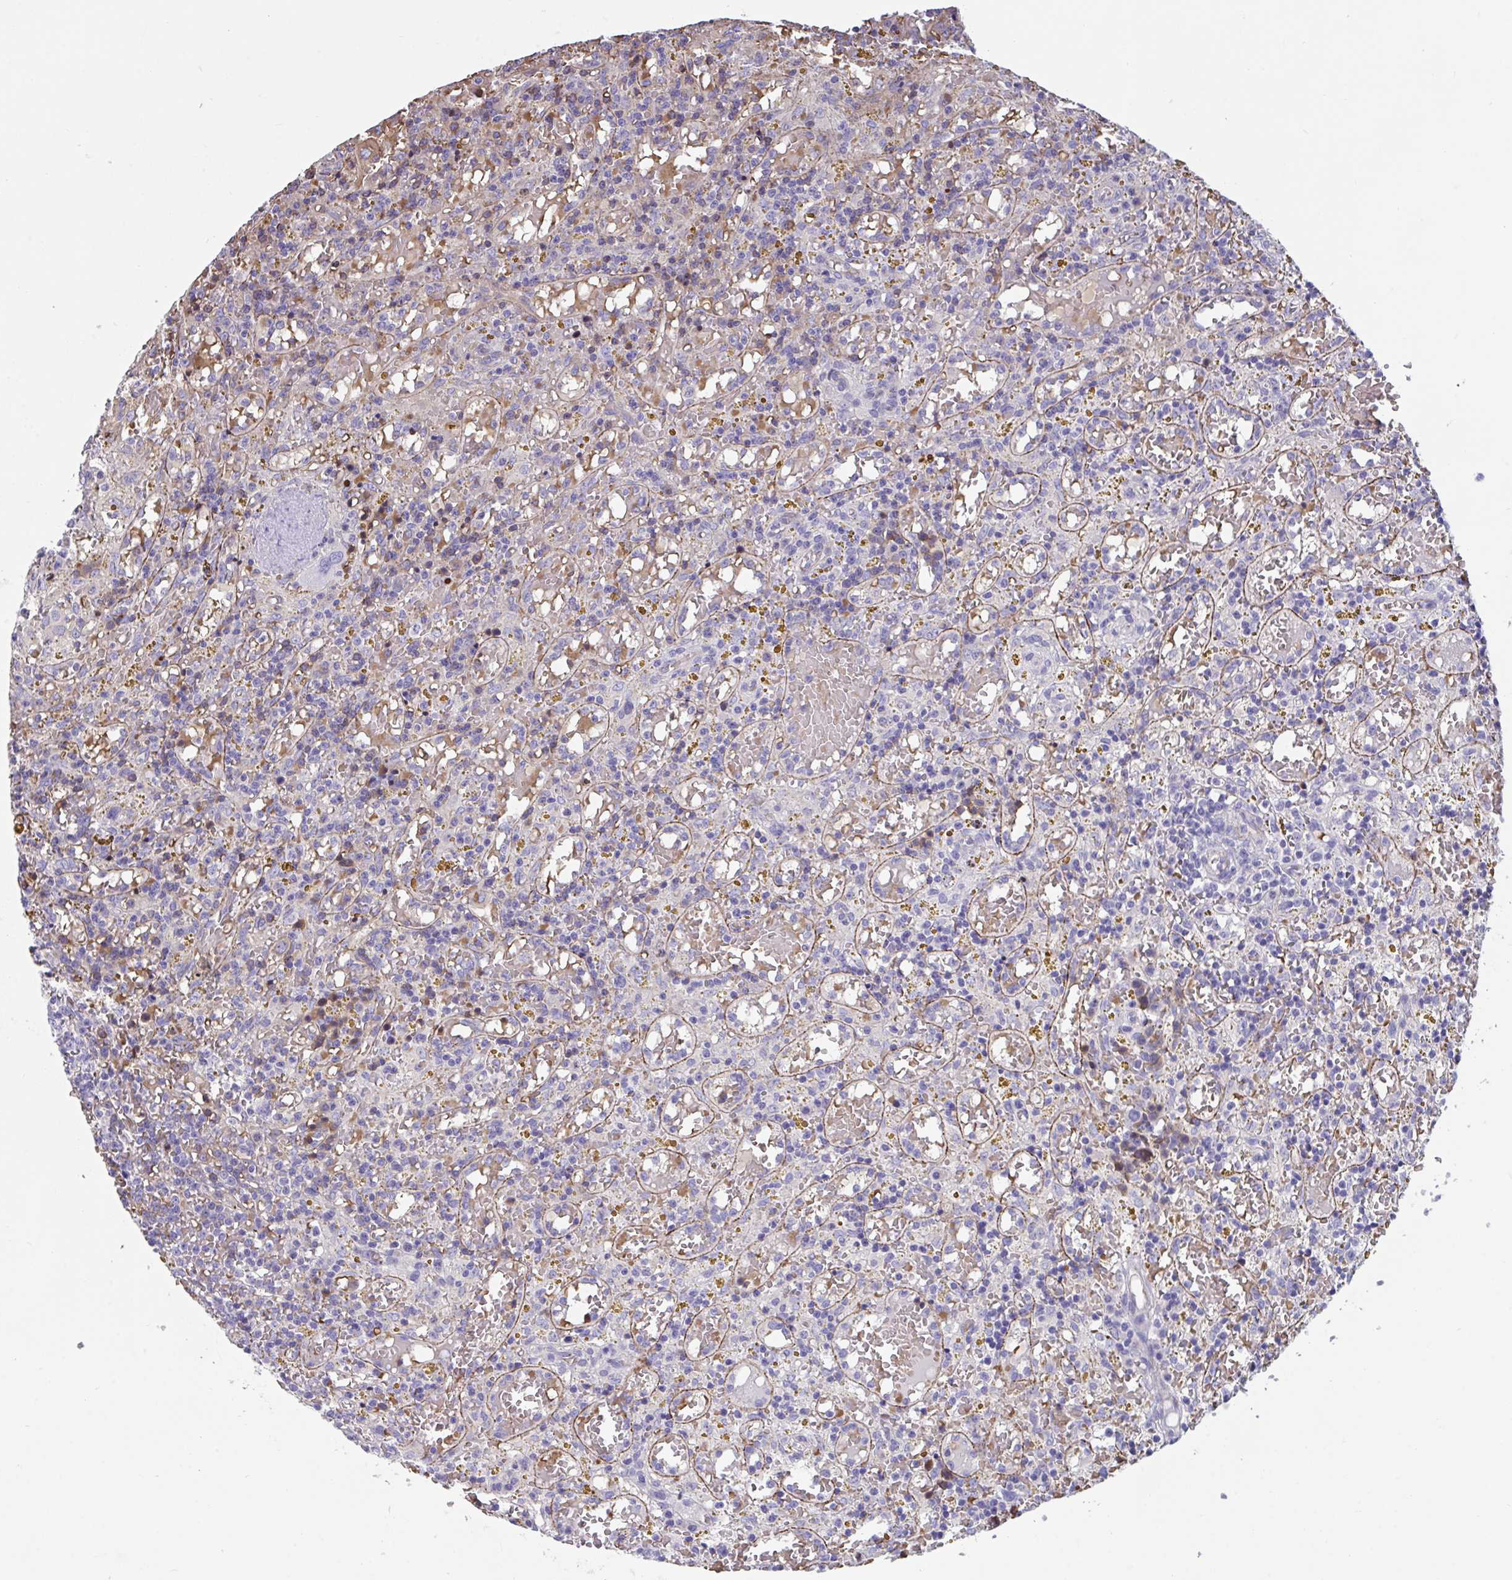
{"staining": {"intensity": "negative", "quantity": "none", "location": "none"}, "tissue": "lymphoma", "cell_type": "Tumor cells", "image_type": "cancer", "snomed": [{"axis": "morphology", "description": "Malignant lymphoma, non-Hodgkin's type, Low grade"}, {"axis": "topography", "description": "Spleen"}], "caption": "DAB immunohistochemical staining of lymphoma displays no significant staining in tumor cells. The staining is performed using DAB brown chromogen with nuclei counter-stained in using hematoxylin.", "gene": "TTC30B", "patient": {"sex": "female", "age": 65}}